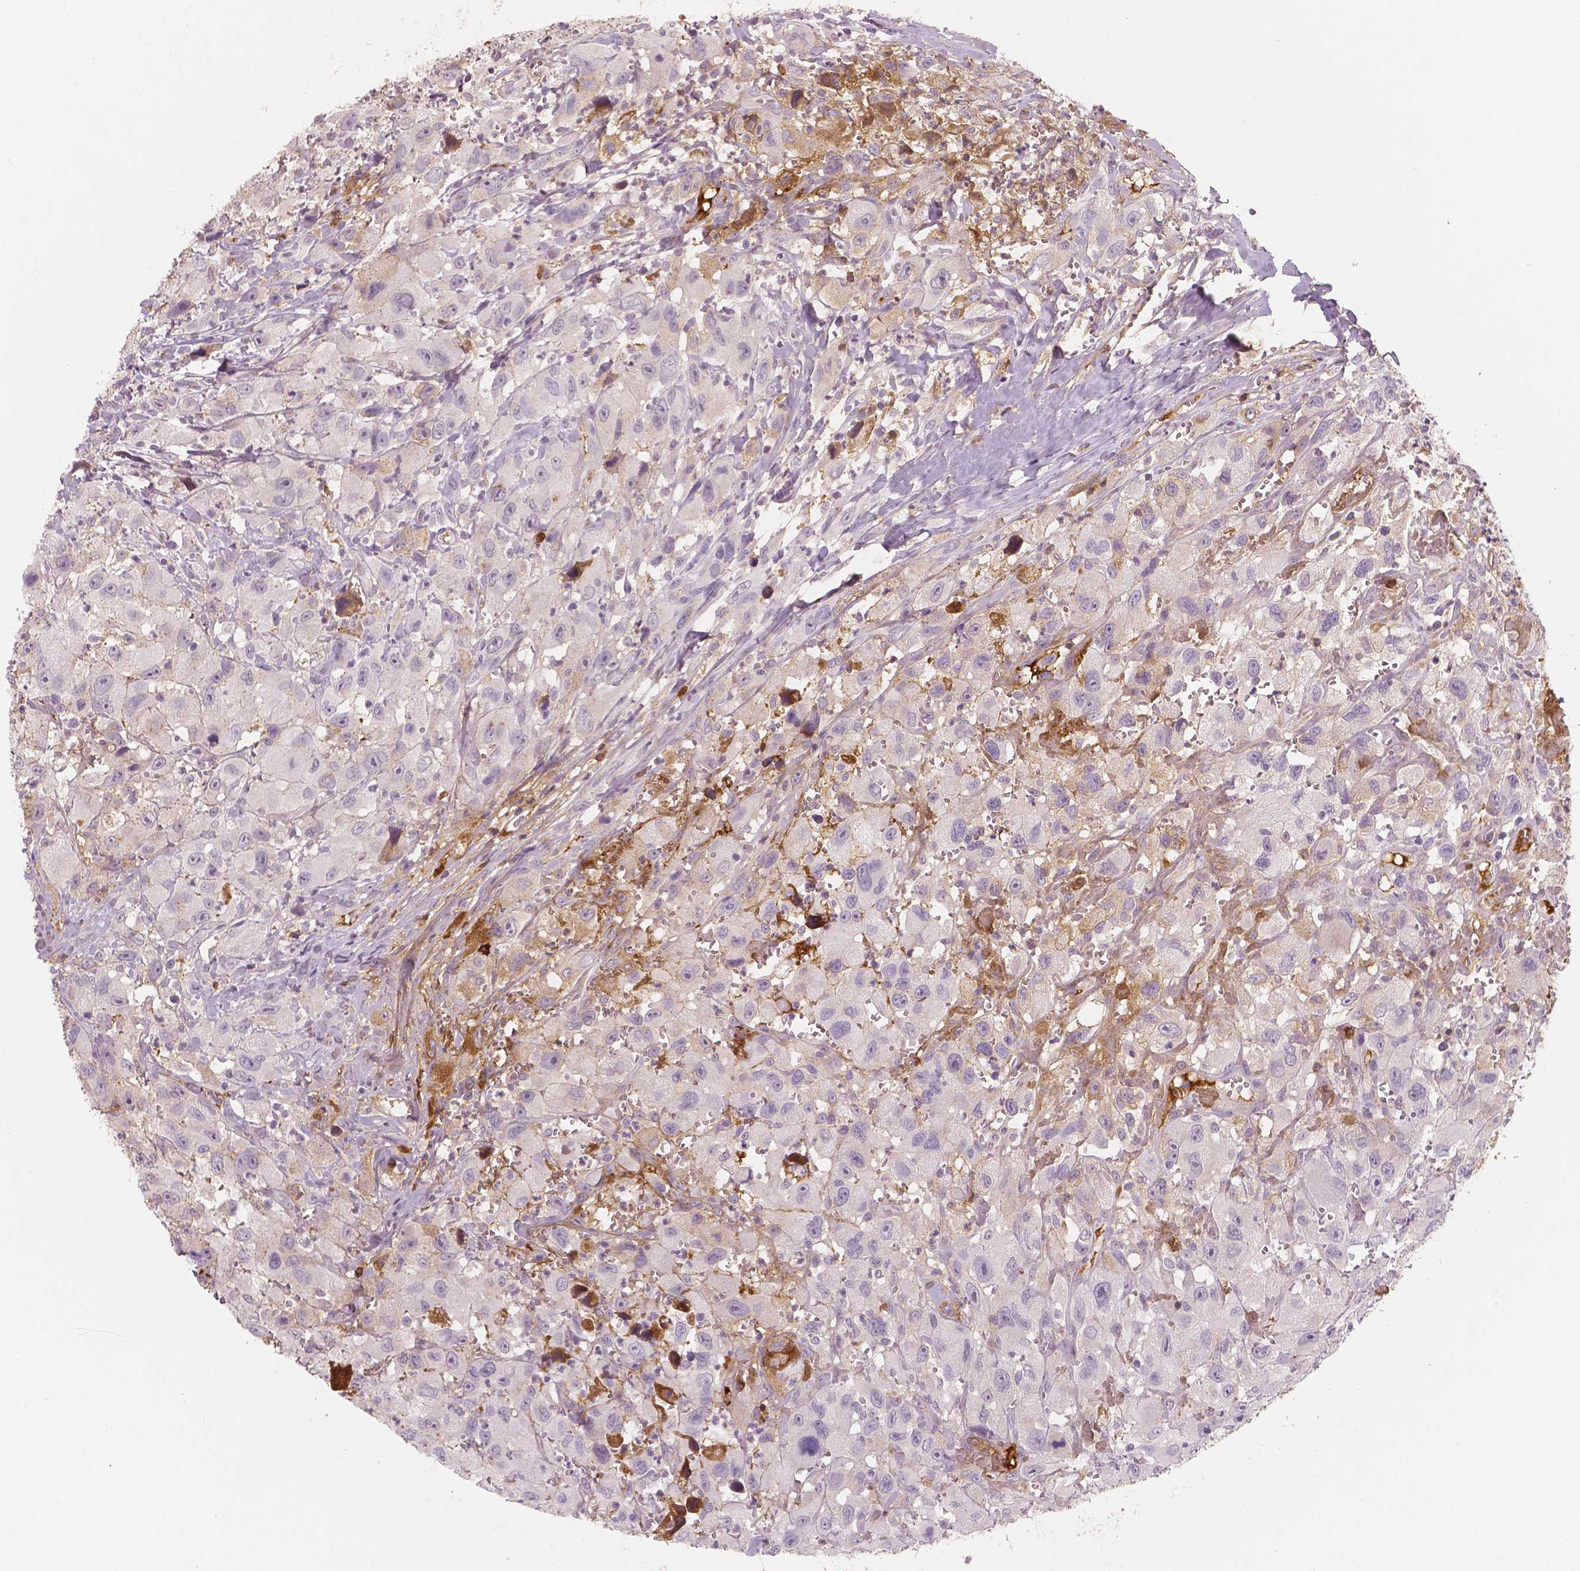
{"staining": {"intensity": "negative", "quantity": "none", "location": "none"}, "tissue": "head and neck cancer", "cell_type": "Tumor cells", "image_type": "cancer", "snomed": [{"axis": "morphology", "description": "Squamous cell carcinoma, NOS"}, {"axis": "morphology", "description": "Squamous cell carcinoma, metastatic, NOS"}, {"axis": "topography", "description": "Oral tissue"}, {"axis": "topography", "description": "Head-Neck"}], "caption": "DAB immunohistochemical staining of human head and neck squamous cell carcinoma shows no significant positivity in tumor cells.", "gene": "APOA4", "patient": {"sex": "female", "age": 85}}